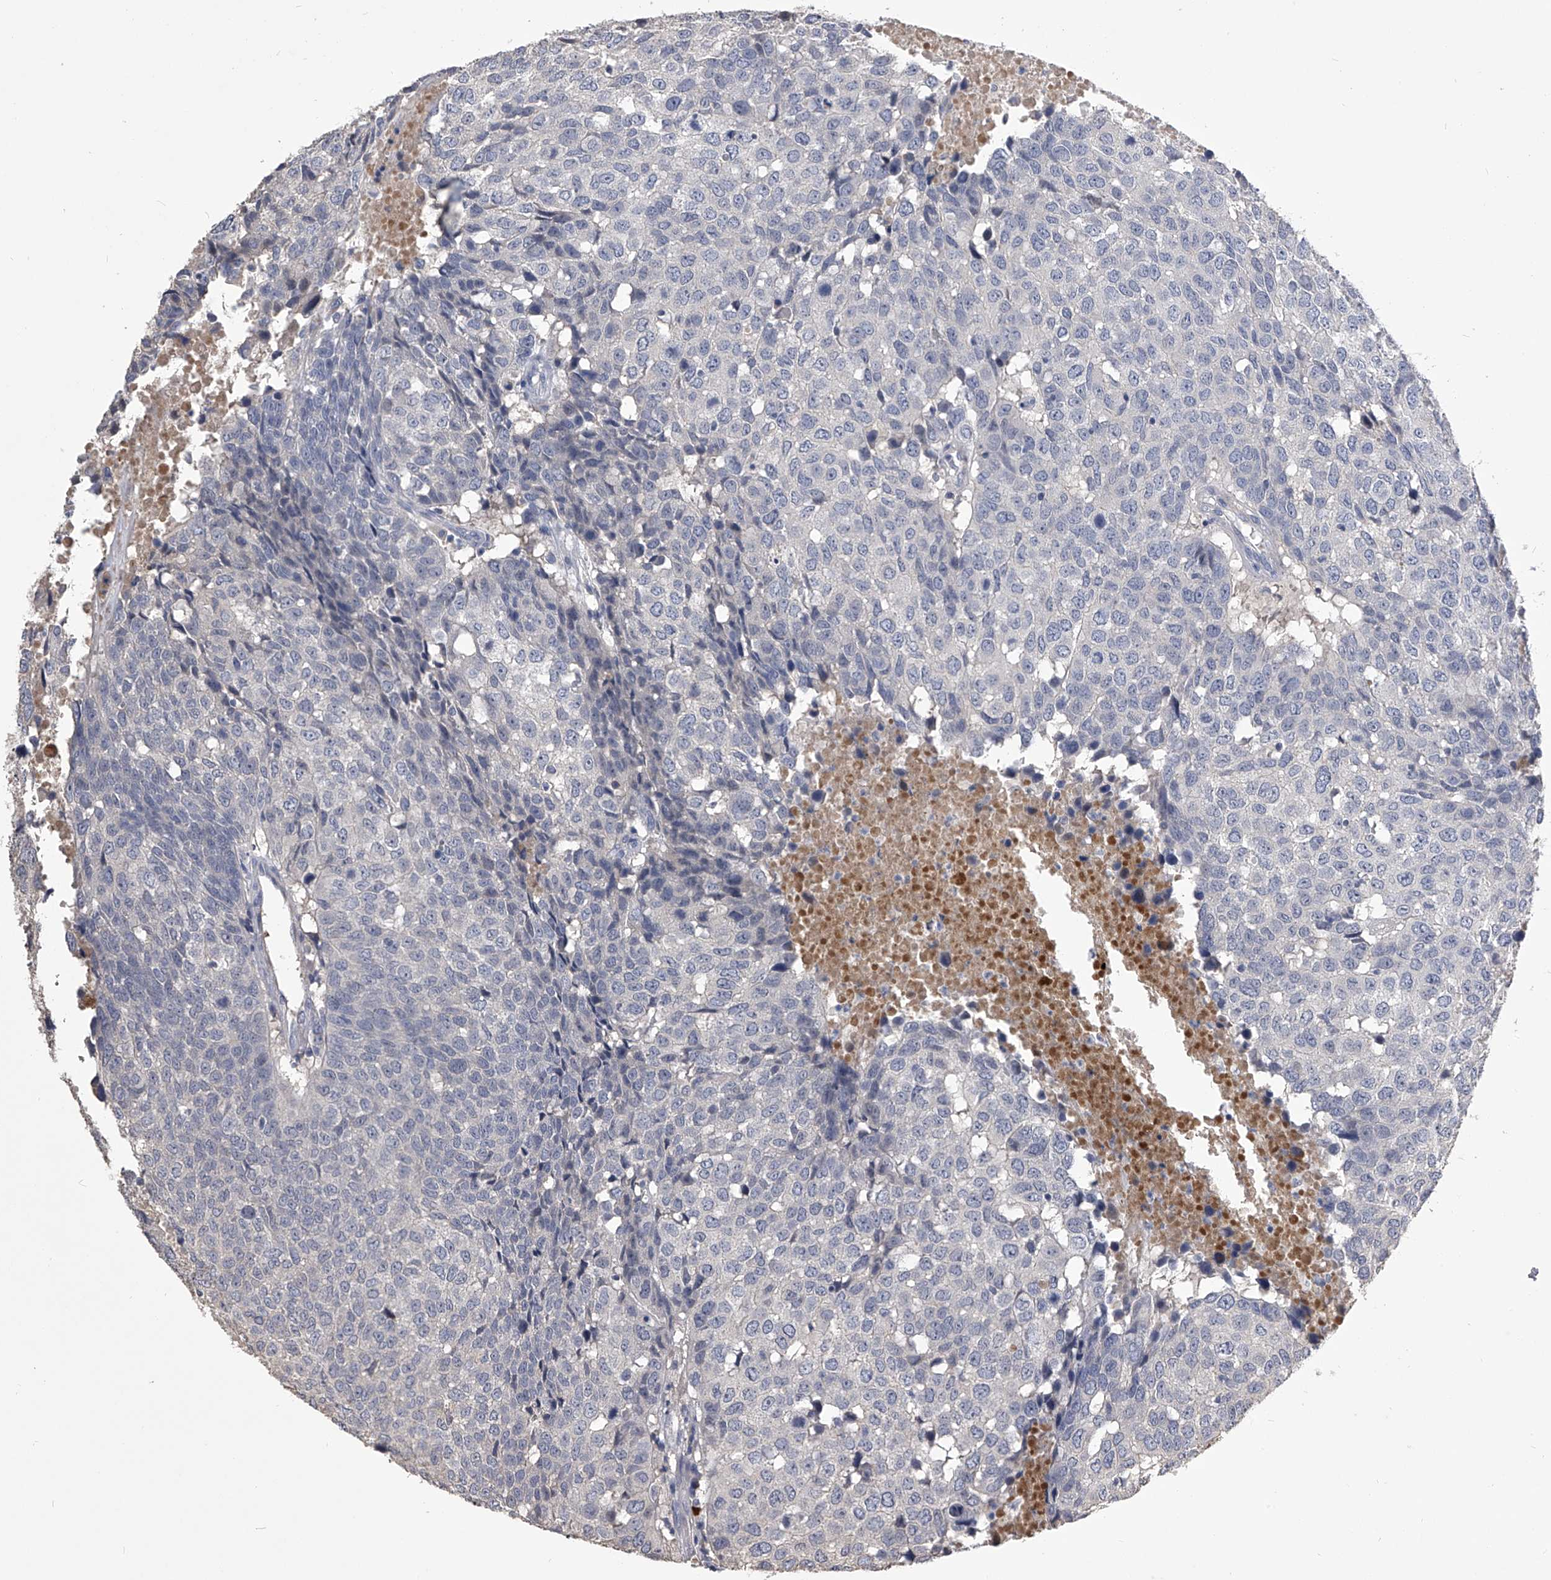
{"staining": {"intensity": "negative", "quantity": "none", "location": "none"}, "tissue": "head and neck cancer", "cell_type": "Tumor cells", "image_type": "cancer", "snomed": [{"axis": "morphology", "description": "Squamous cell carcinoma, NOS"}, {"axis": "topography", "description": "Head-Neck"}], "caption": "An image of head and neck squamous cell carcinoma stained for a protein exhibits no brown staining in tumor cells.", "gene": "MDN1", "patient": {"sex": "male", "age": 66}}